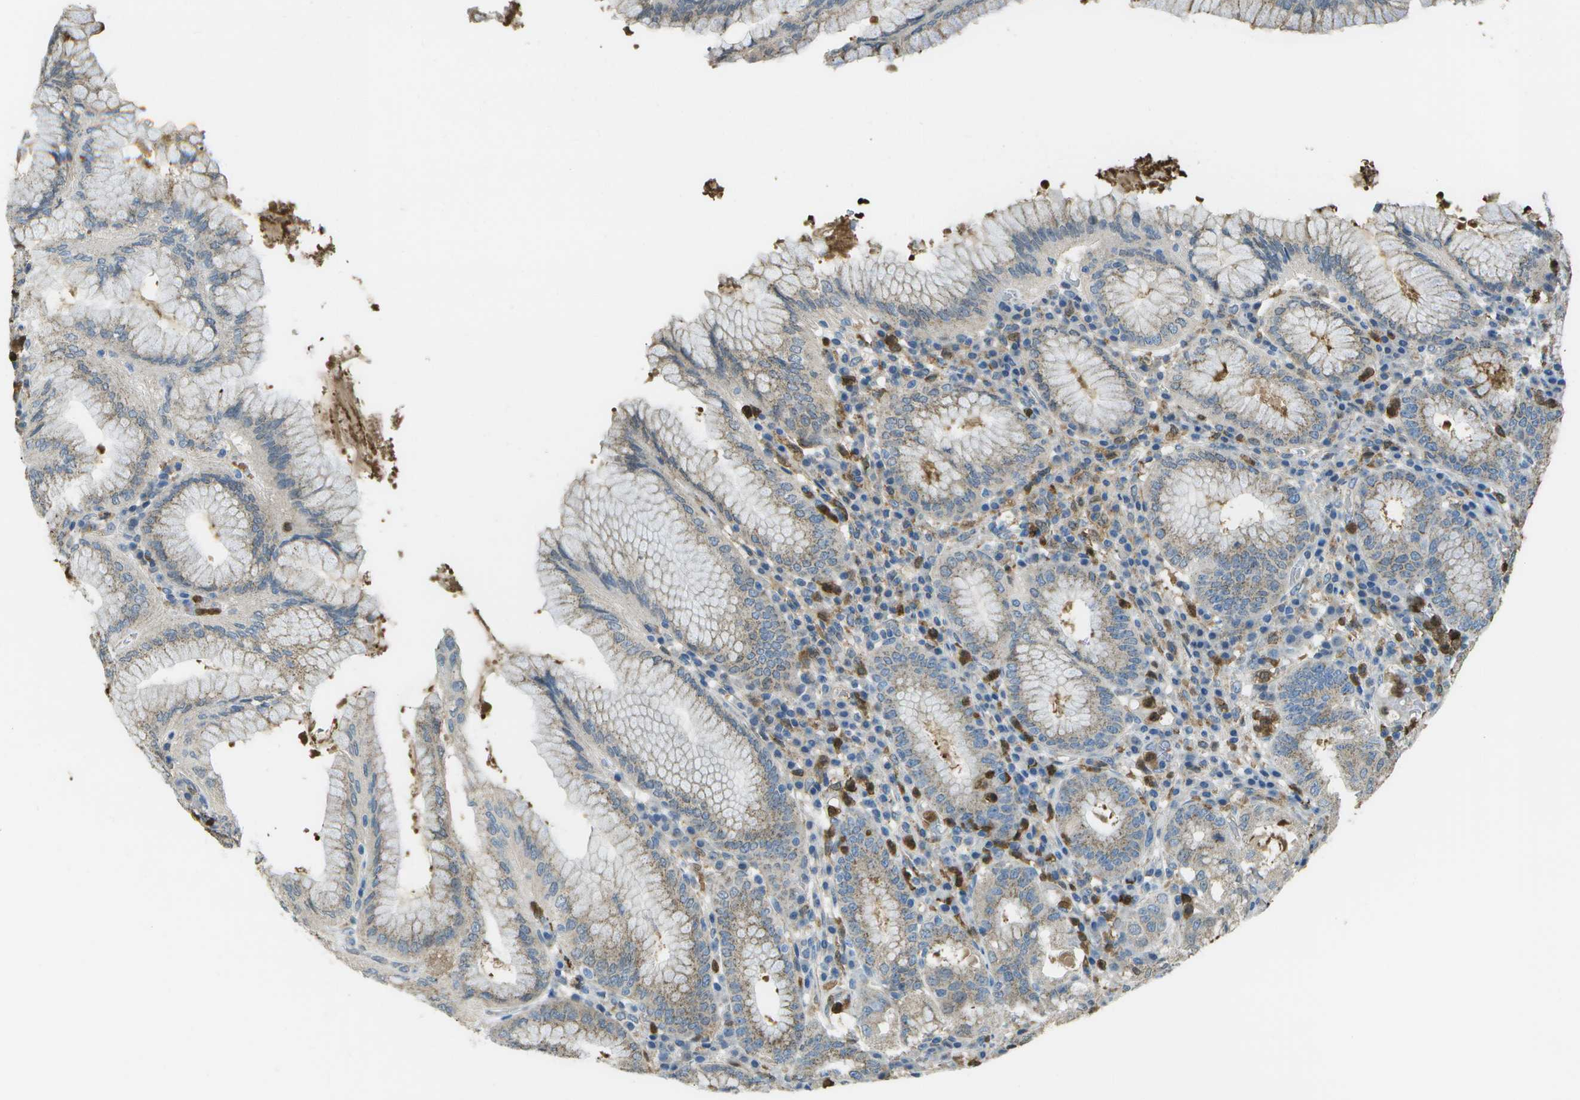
{"staining": {"intensity": "moderate", "quantity": "25%-75%", "location": "cytoplasmic/membranous"}, "tissue": "stomach", "cell_type": "Glandular cells", "image_type": "normal", "snomed": [{"axis": "morphology", "description": "Normal tissue, NOS"}, {"axis": "topography", "description": "Stomach"}, {"axis": "topography", "description": "Stomach, lower"}], "caption": "Stomach stained with DAB immunohistochemistry (IHC) reveals medium levels of moderate cytoplasmic/membranous staining in approximately 25%-75% of glandular cells.", "gene": "CACHD1", "patient": {"sex": "female", "age": 56}}